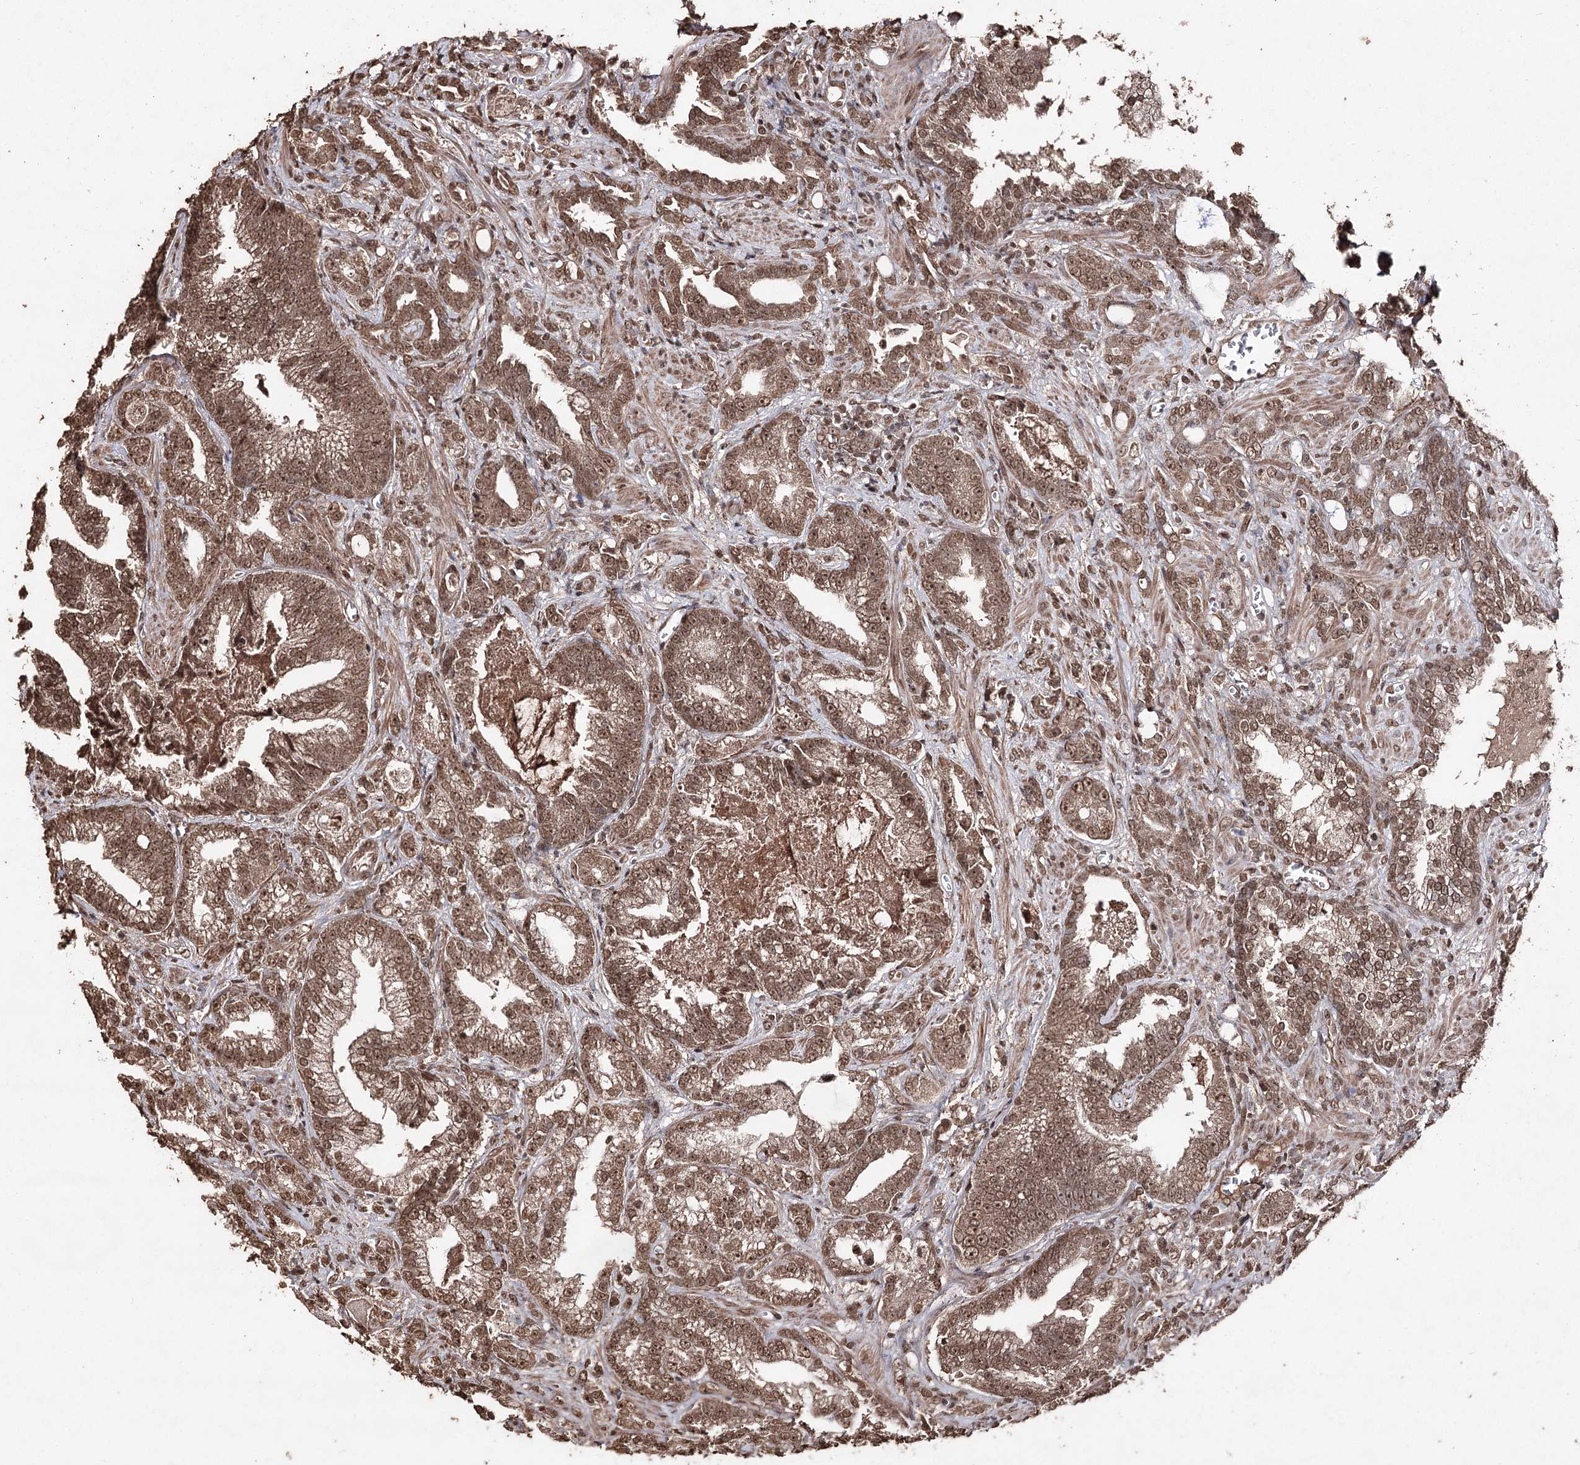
{"staining": {"intensity": "moderate", "quantity": ">75%", "location": "cytoplasmic/membranous,nuclear"}, "tissue": "prostate cancer", "cell_type": "Tumor cells", "image_type": "cancer", "snomed": [{"axis": "morphology", "description": "Adenocarcinoma, High grade"}, {"axis": "topography", "description": "Prostate and seminal vesicle, NOS"}], "caption": "The photomicrograph exhibits immunohistochemical staining of adenocarcinoma (high-grade) (prostate). There is moderate cytoplasmic/membranous and nuclear positivity is appreciated in about >75% of tumor cells. The staining was performed using DAB (3,3'-diaminobenzidine) to visualize the protein expression in brown, while the nuclei were stained in blue with hematoxylin (Magnification: 20x).", "gene": "ATG14", "patient": {"sex": "male", "age": 67}}